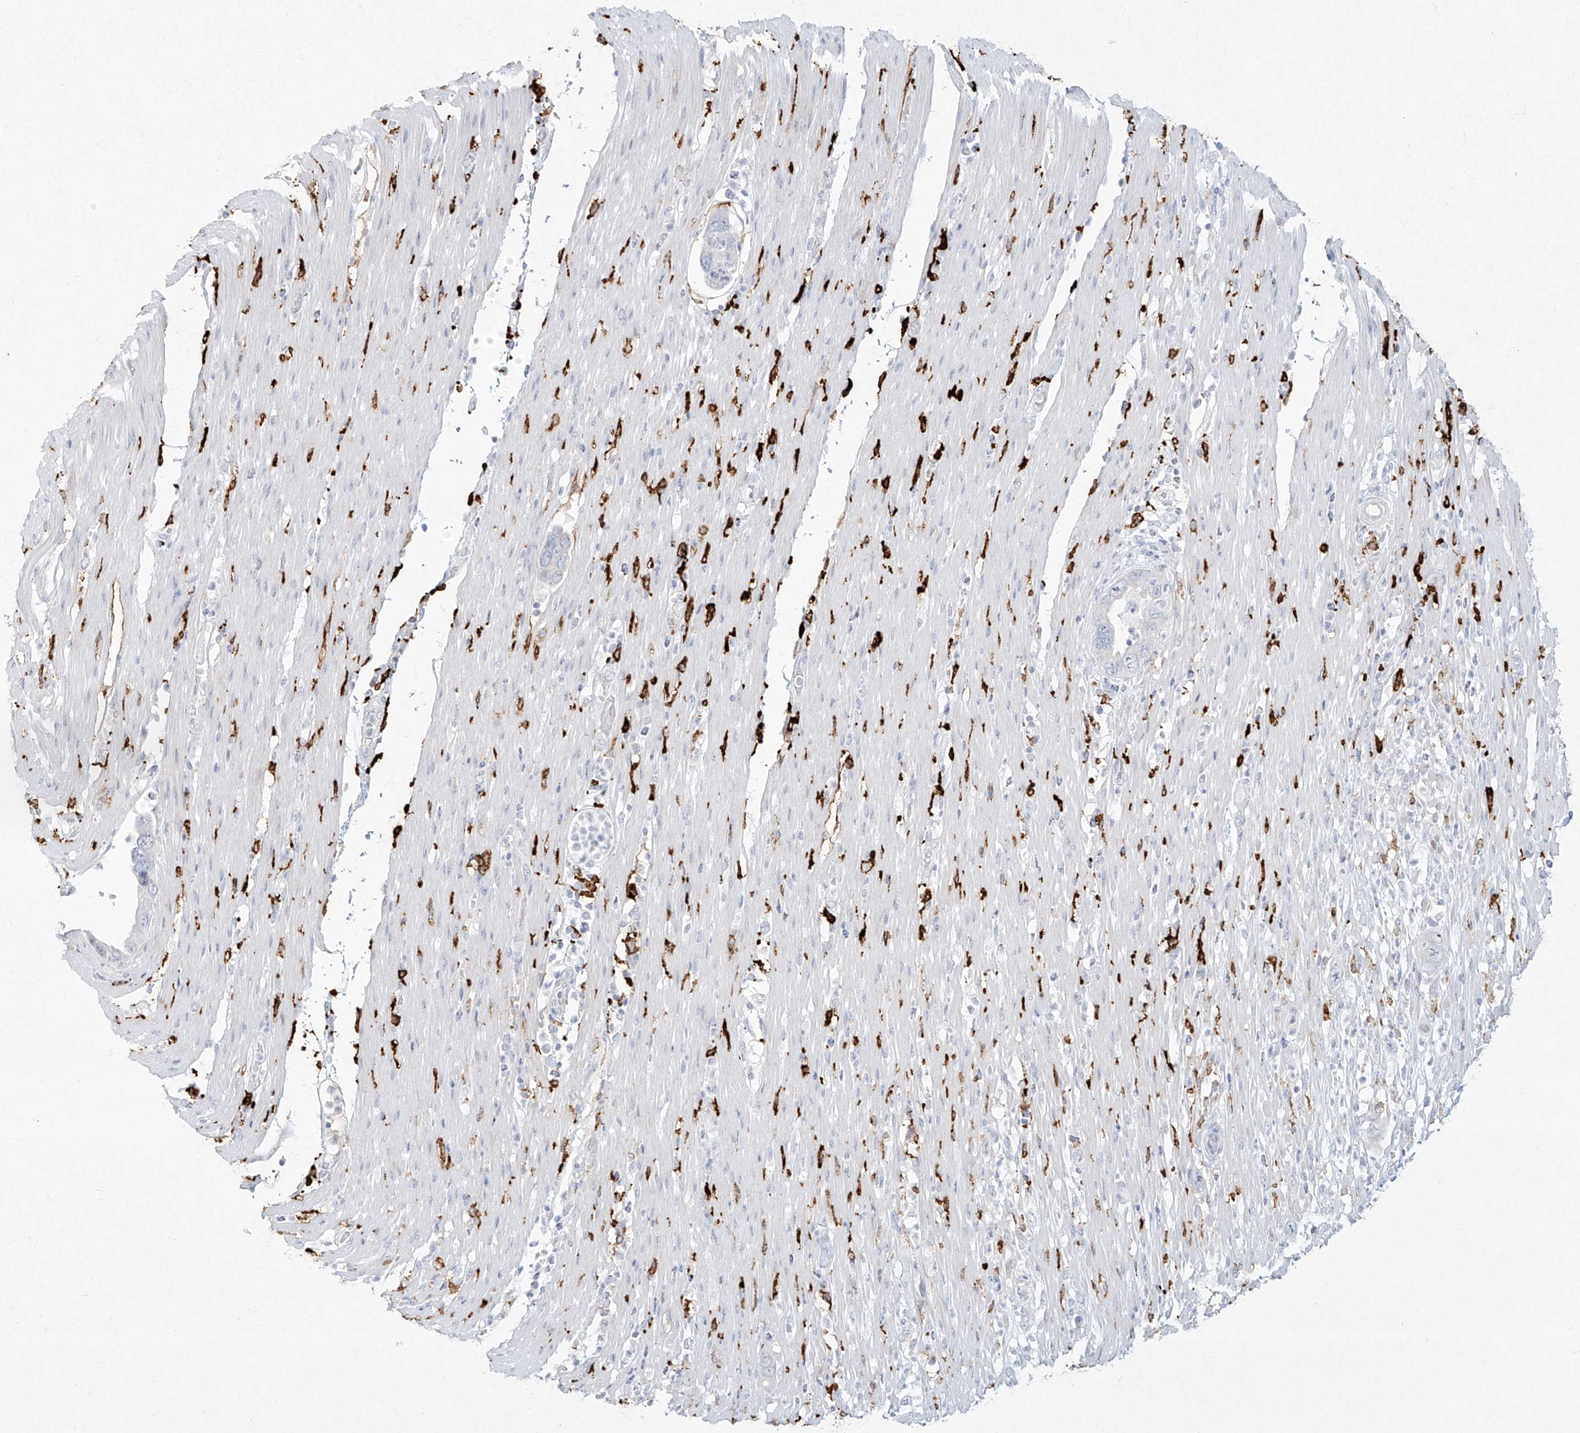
{"staining": {"intensity": "negative", "quantity": "none", "location": "none"}, "tissue": "pancreatic cancer", "cell_type": "Tumor cells", "image_type": "cancer", "snomed": [{"axis": "morphology", "description": "Adenocarcinoma, NOS"}, {"axis": "topography", "description": "Pancreas"}], "caption": "DAB immunohistochemical staining of human adenocarcinoma (pancreatic) displays no significant expression in tumor cells. (Stains: DAB IHC with hematoxylin counter stain, Microscopy: brightfield microscopy at high magnification).", "gene": "CD209", "patient": {"sex": "female", "age": 71}}